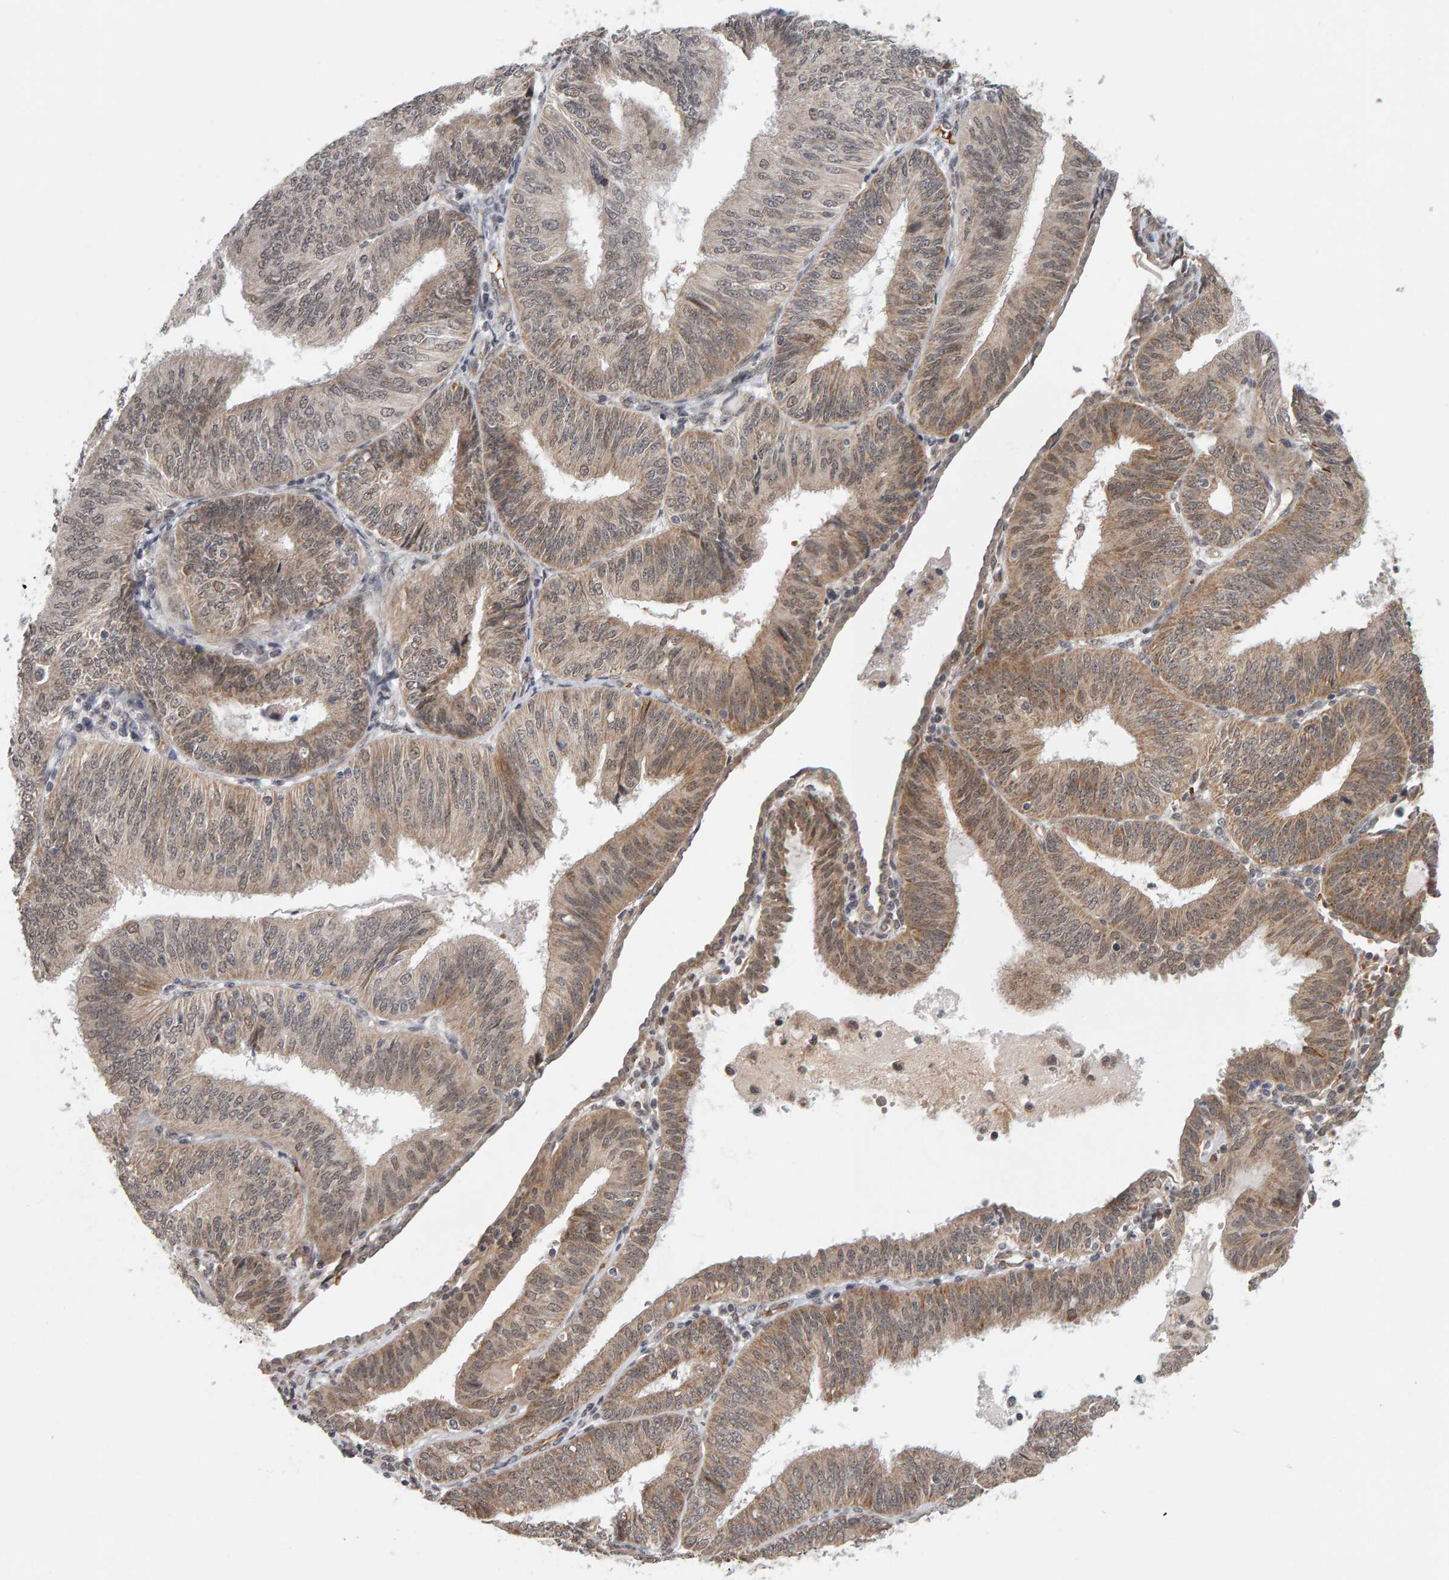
{"staining": {"intensity": "moderate", "quantity": "25%-75%", "location": "cytoplasmic/membranous,nuclear"}, "tissue": "endometrial cancer", "cell_type": "Tumor cells", "image_type": "cancer", "snomed": [{"axis": "morphology", "description": "Adenocarcinoma, NOS"}, {"axis": "topography", "description": "Endometrium"}], "caption": "Tumor cells exhibit moderate cytoplasmic/membranous and nuclear staining in about 25%-75% of cells in adenocarcinoma (endometrial). The staining was performed using DAB (3,3'-diaminobenzidine), with brown indicating positive protein expression. Nuclei are stained blue with hematoxylin.", "gene": "DAP3", "patient": {"sex": "female", "age": 58}}